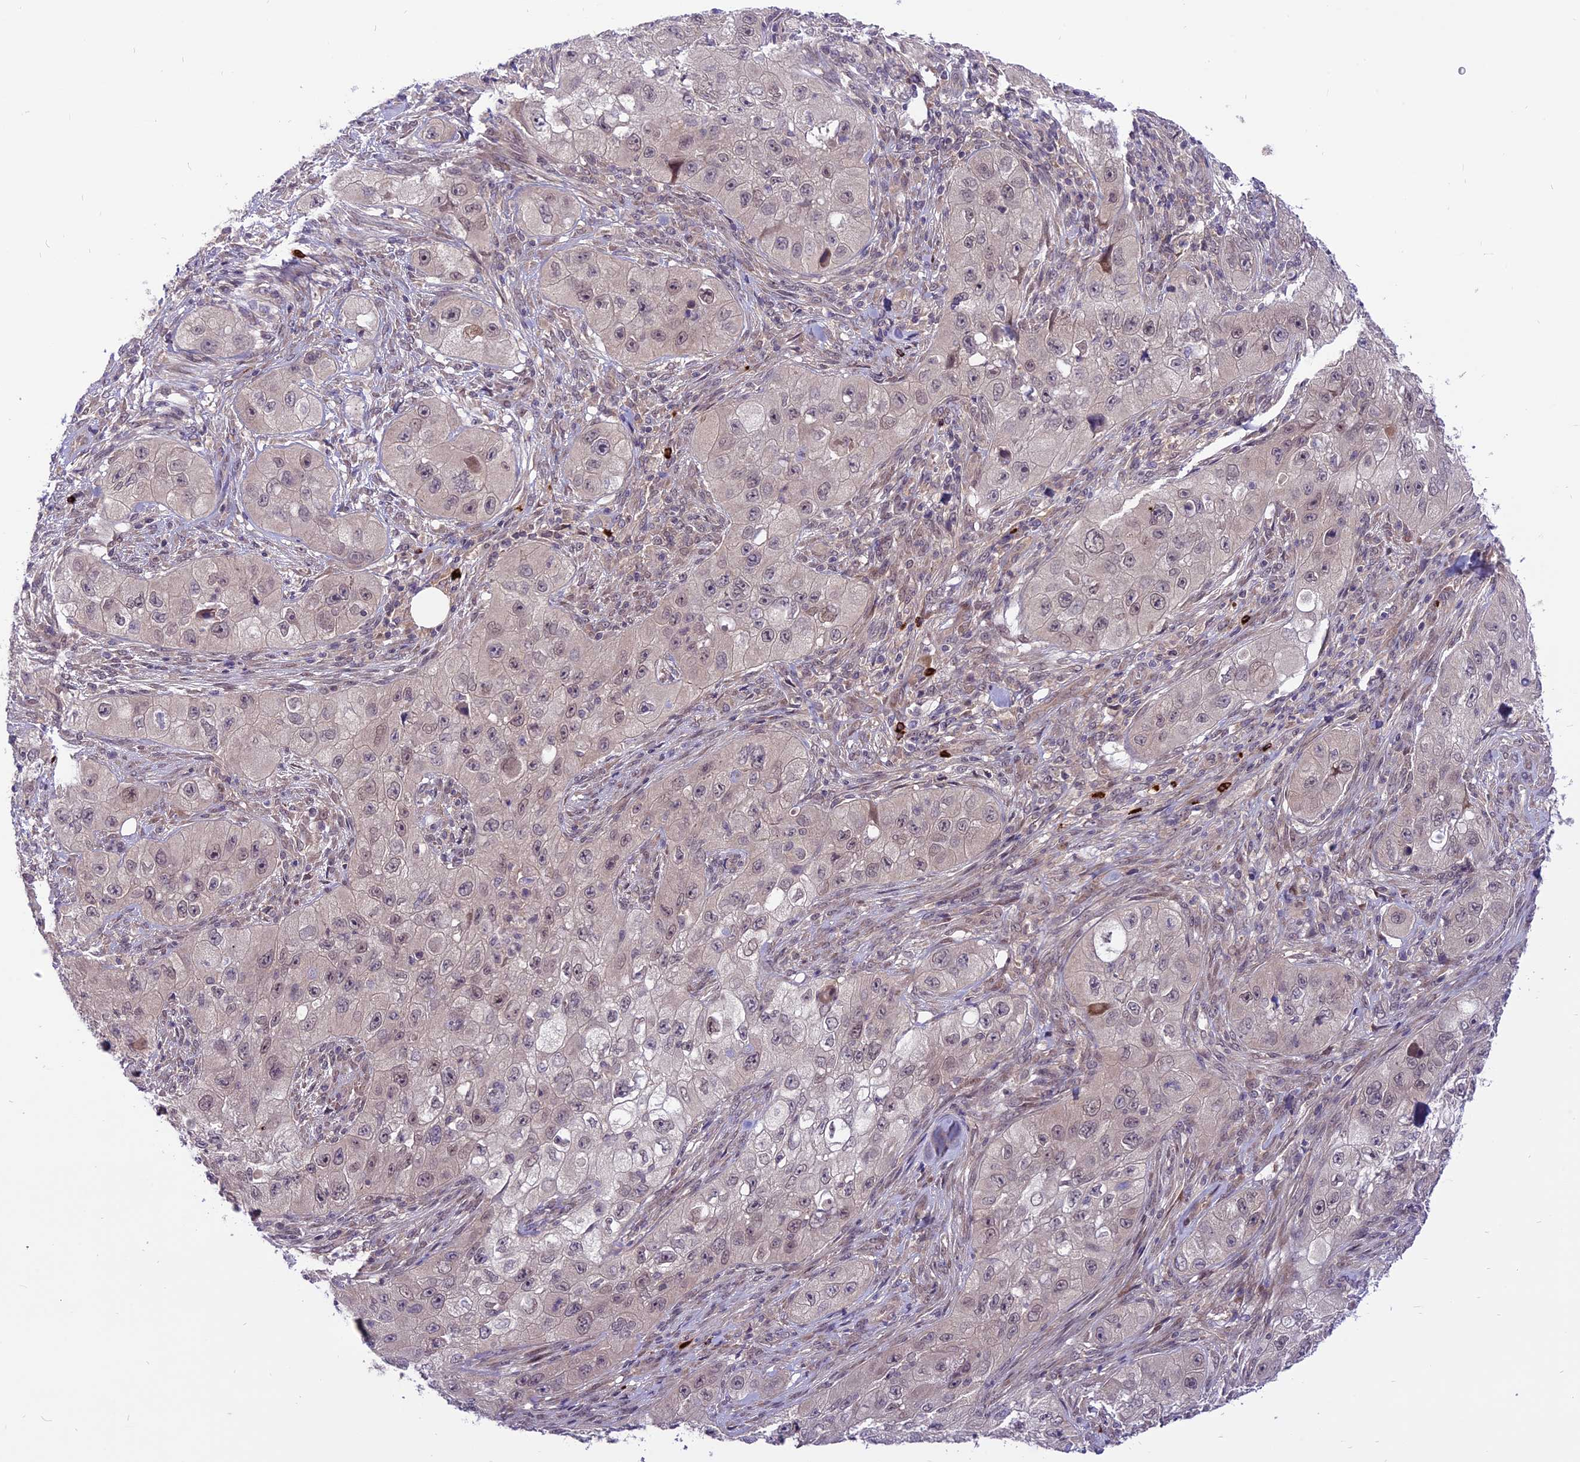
{"staining": {"intensity": "negative", "quantity": "none", "location": "none"}, "tissue": "skin cancer", "cell_type": "Tumor cells", "image_type": "cancer", "snomed": [{"axis": "morphology", "description": "Squamous cell carcinoma, NOS"}, {"axis": "topography", "description": "Skin"}, {"axis": "topography", "description": "Subcutis"}], "caption": "A high-resolution histopathology image shows IHC staining of squamous cell carcinoma (skin), which shows no significant expression in tumor cells. (DAB IHC with hematoxylin counter stain).", "gene": "SPRED1", "patient": {"sex": "male", "age": 73}}